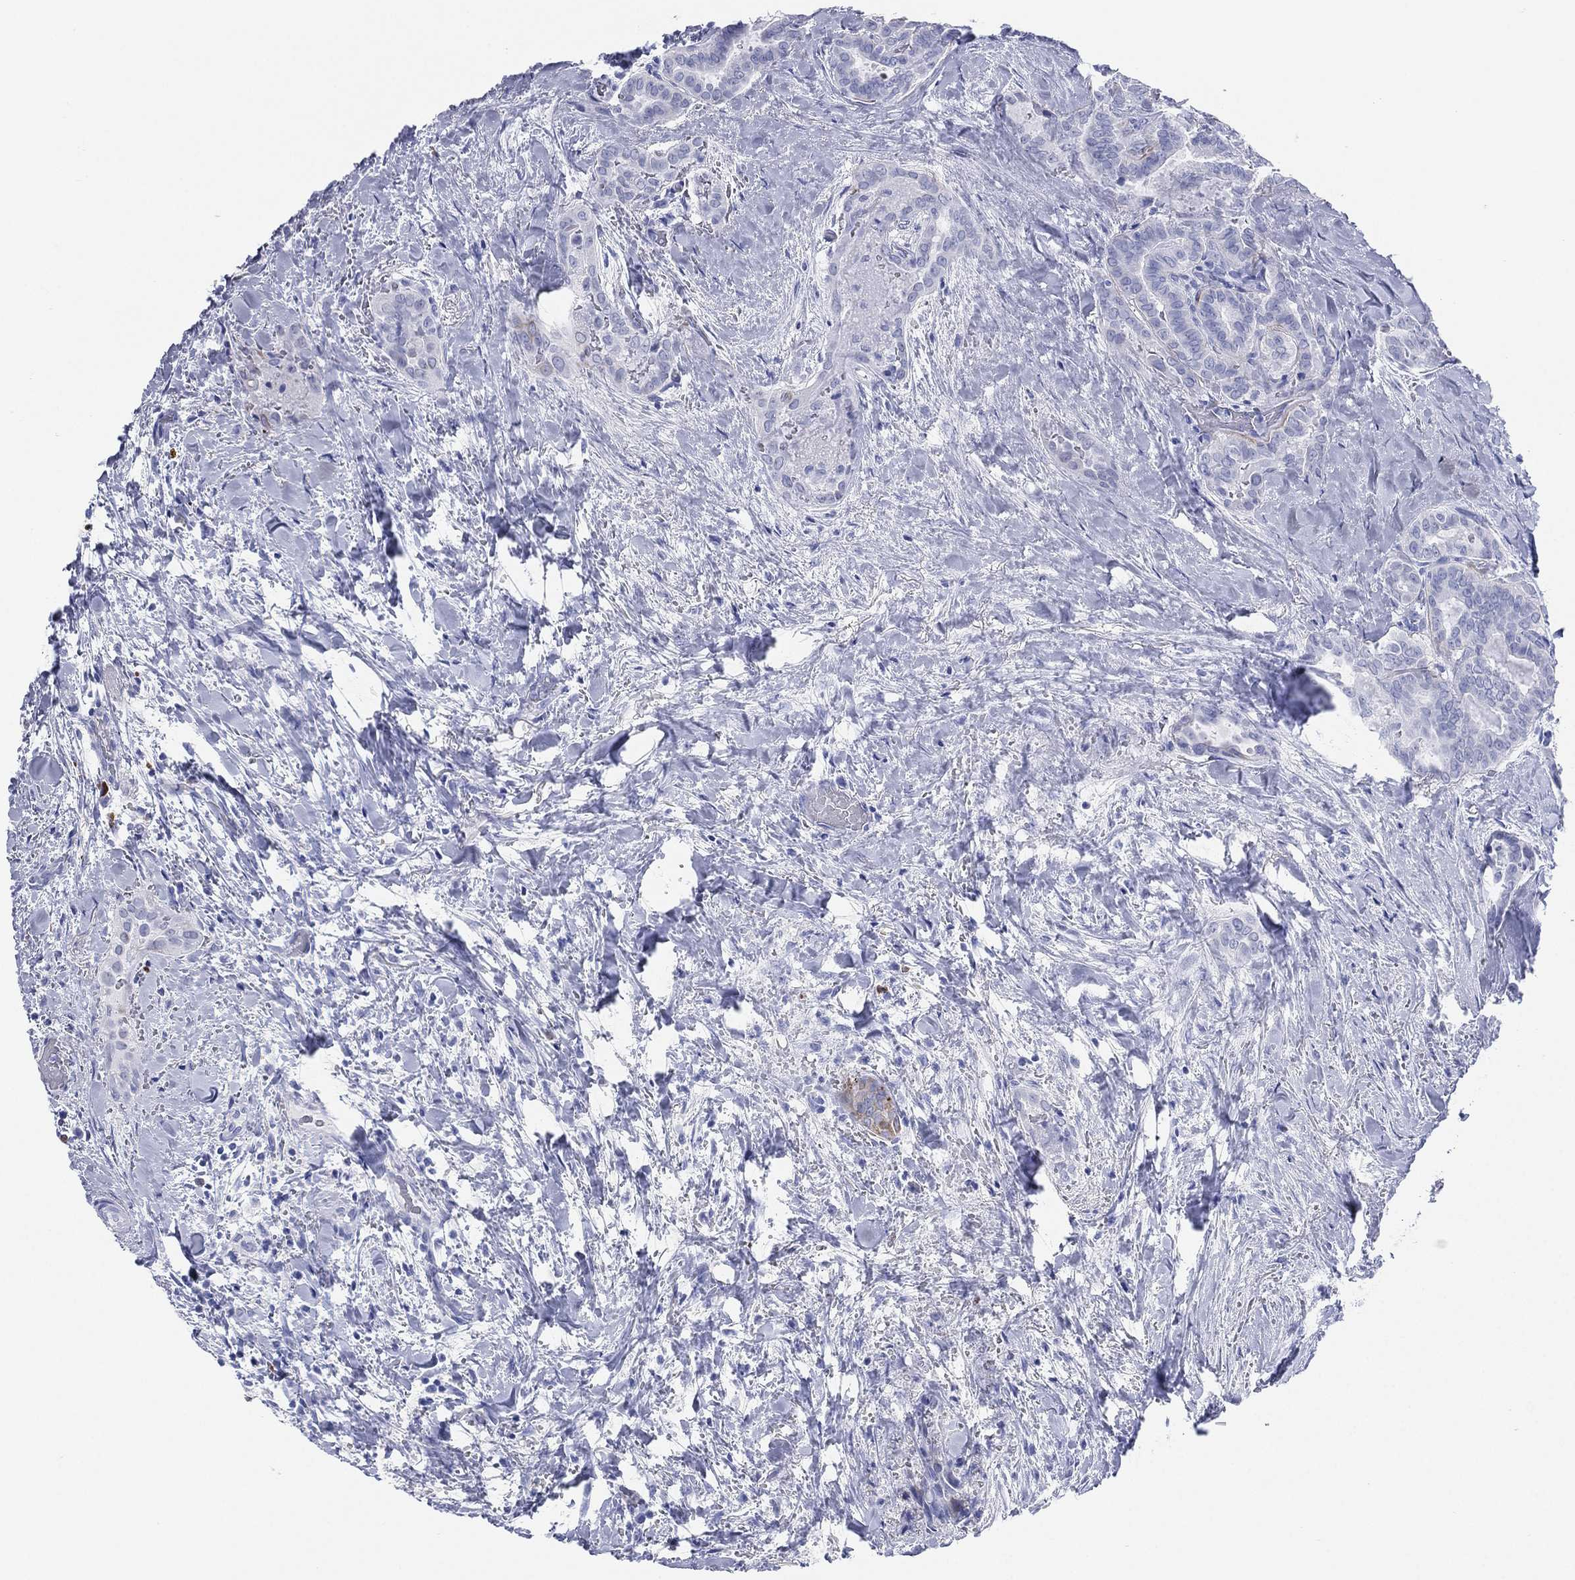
{"staining": {"intensity": "negative", "quantity": "none", "location": "none"}, "tissue": "thyroid cancer", "cell_type": "Tumor cells", "image_type": "cancer", "snomed": [{"axis": "morphology", "description": "Papillary adenocarcinoma, NOS"}, {"axis": "topography", "description": "Thyroid gland"}], "caption": "There is no significant staining in tumor cells of thyroid papillary adenocarcinoma. (DAB immunohistochemistry visualized using brightfield microscopy, high magnification).", "gene": "CD79A", "patient": {"sex": "female", "age": 39}}